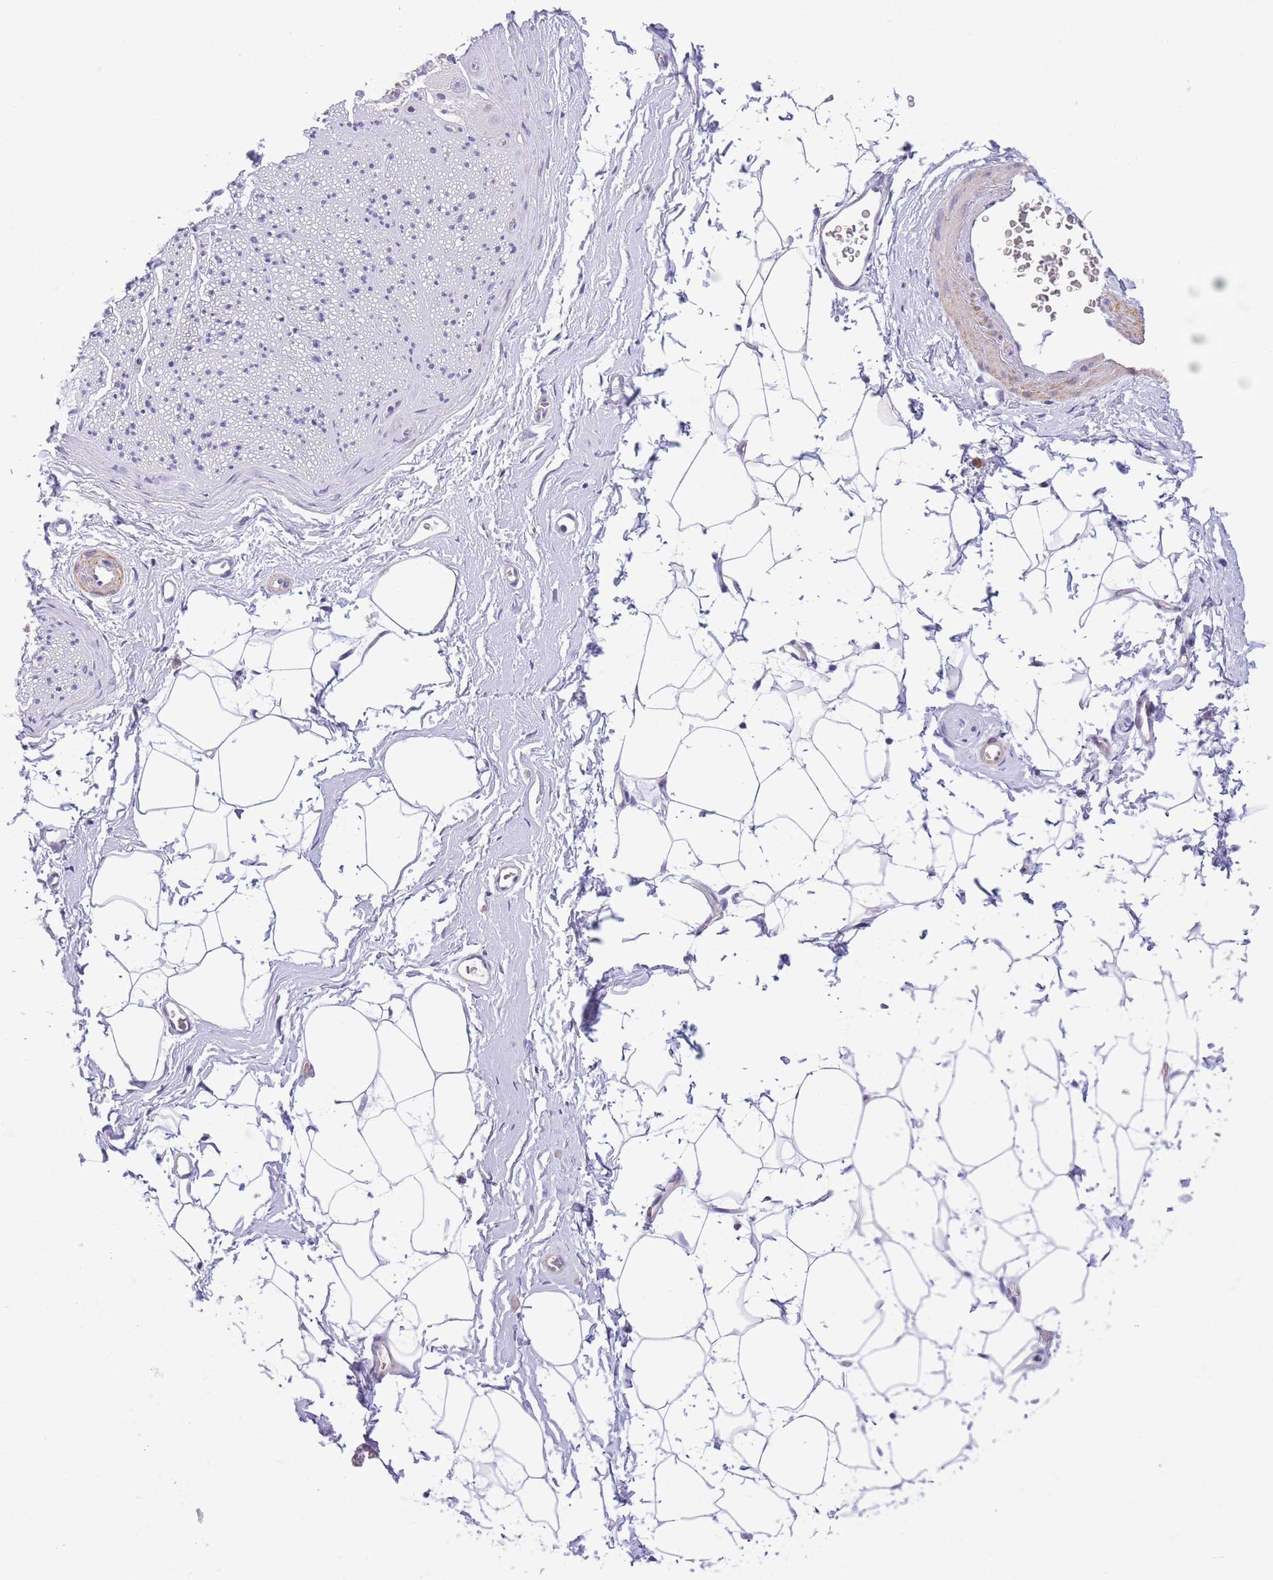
{"staining": {"intensity": "negative", "quantity": "none", "location": "none"}, "tissue": "adipose tissue", "cell_type": "Adipocytes", "image_type": "normal", "snomed": [{"axis": "morphology", "description": "Normal tissue, NOS"}, {"axis": "morphology", "description": "Adenocarcinoma, High grade"}, {"axis": "topography", "description": "Prostate"}, {"axis": "topography", "description": "Peripheral nerve tissue"}], "caption": "Immunohistochemical staining of benign adipose tissue displays no significant staining in adipocytes.", "gene": "C9orf152", "patient": {"sex": "male", "age": 68}}